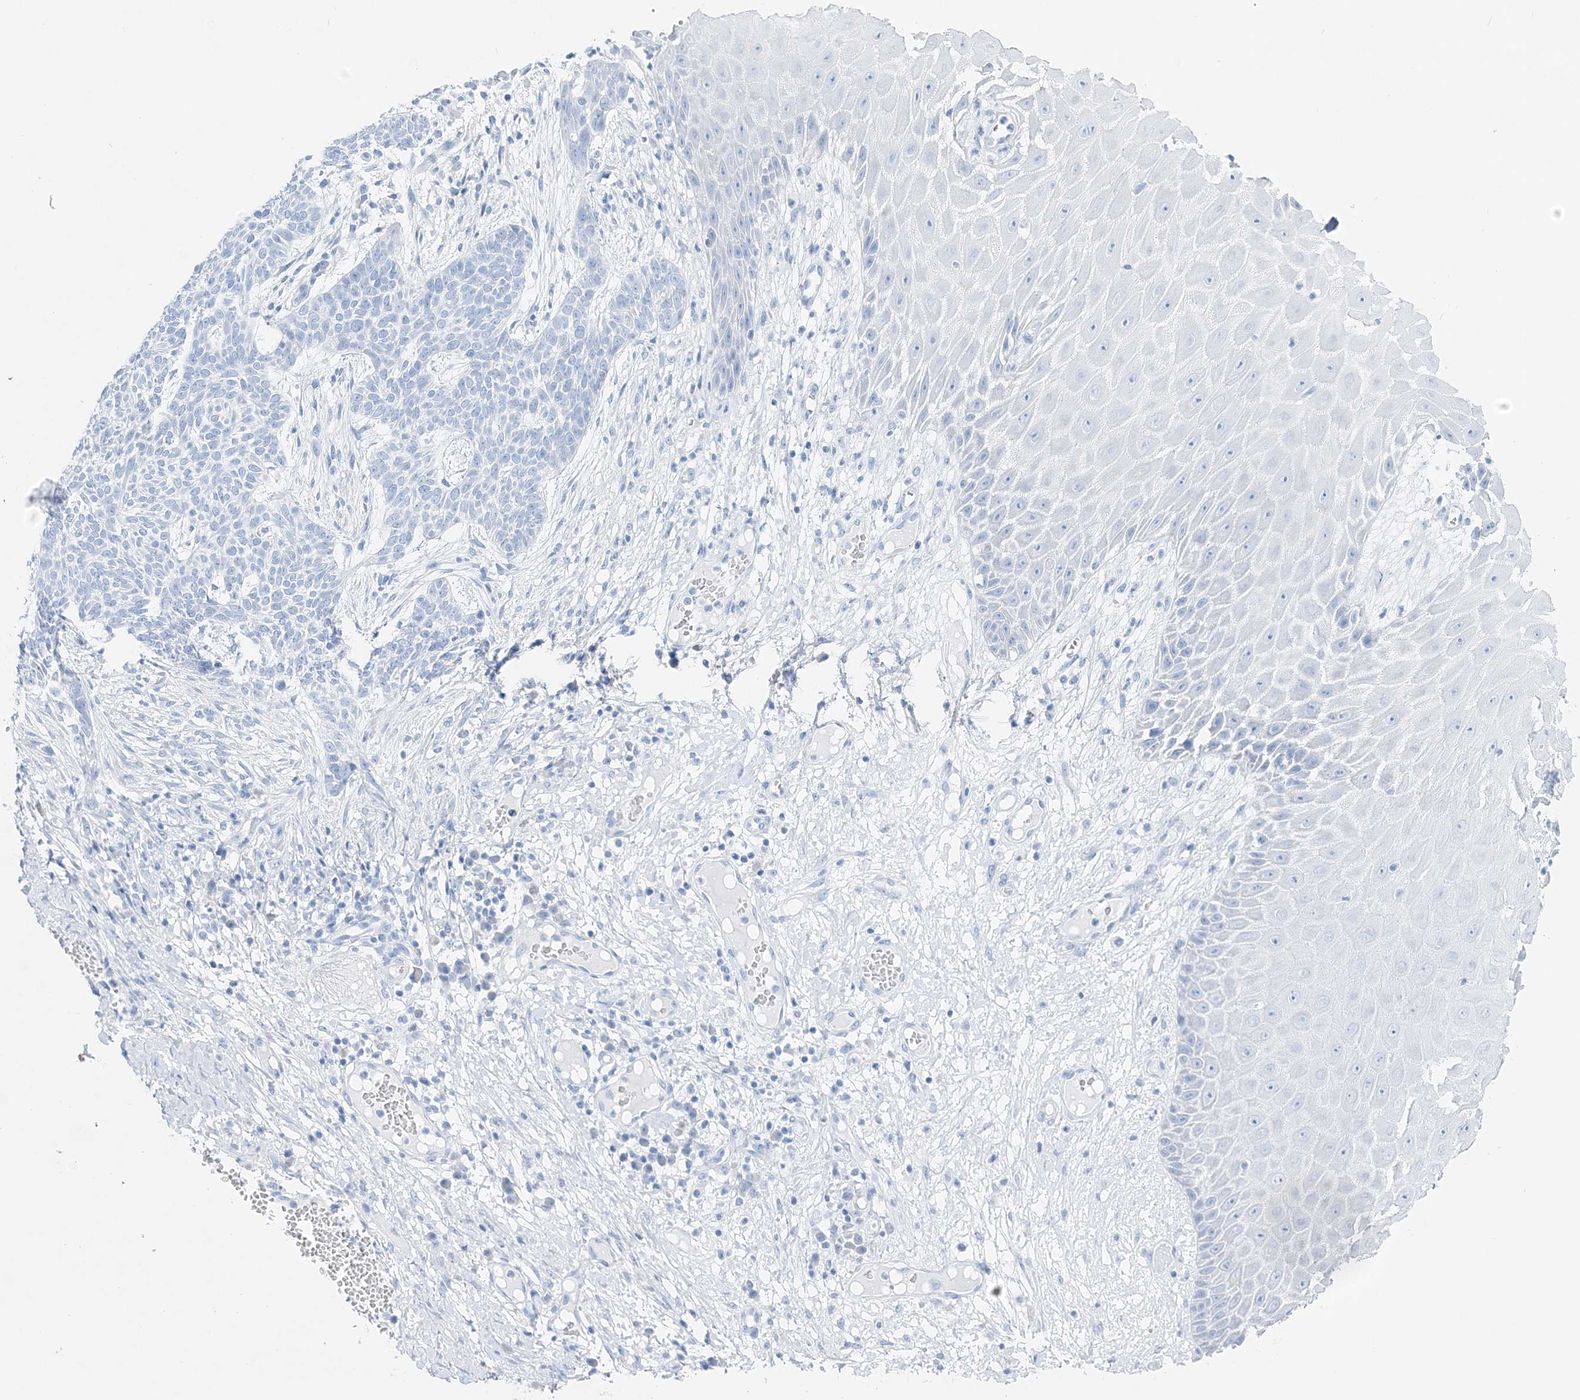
{"staining": {"intensity": "negative", "quantity": "none", "location": "none"}, "tissue": "skin cancer", "cell_type": "Tumor cells", "image_type": "cancer", "snomed": [{"axis": "morphology", "description": "Normal tissue, NOS"}, {"axis": "morphology", "description": "Basal cell carcinoma"}, {"axis": "topography", "description": "Skin"}], "caption": "There is no significant staining in tumor cells of skin cancer.", "gene": "TSPYL6", "patient": {"sex": "male", "age": 64}}